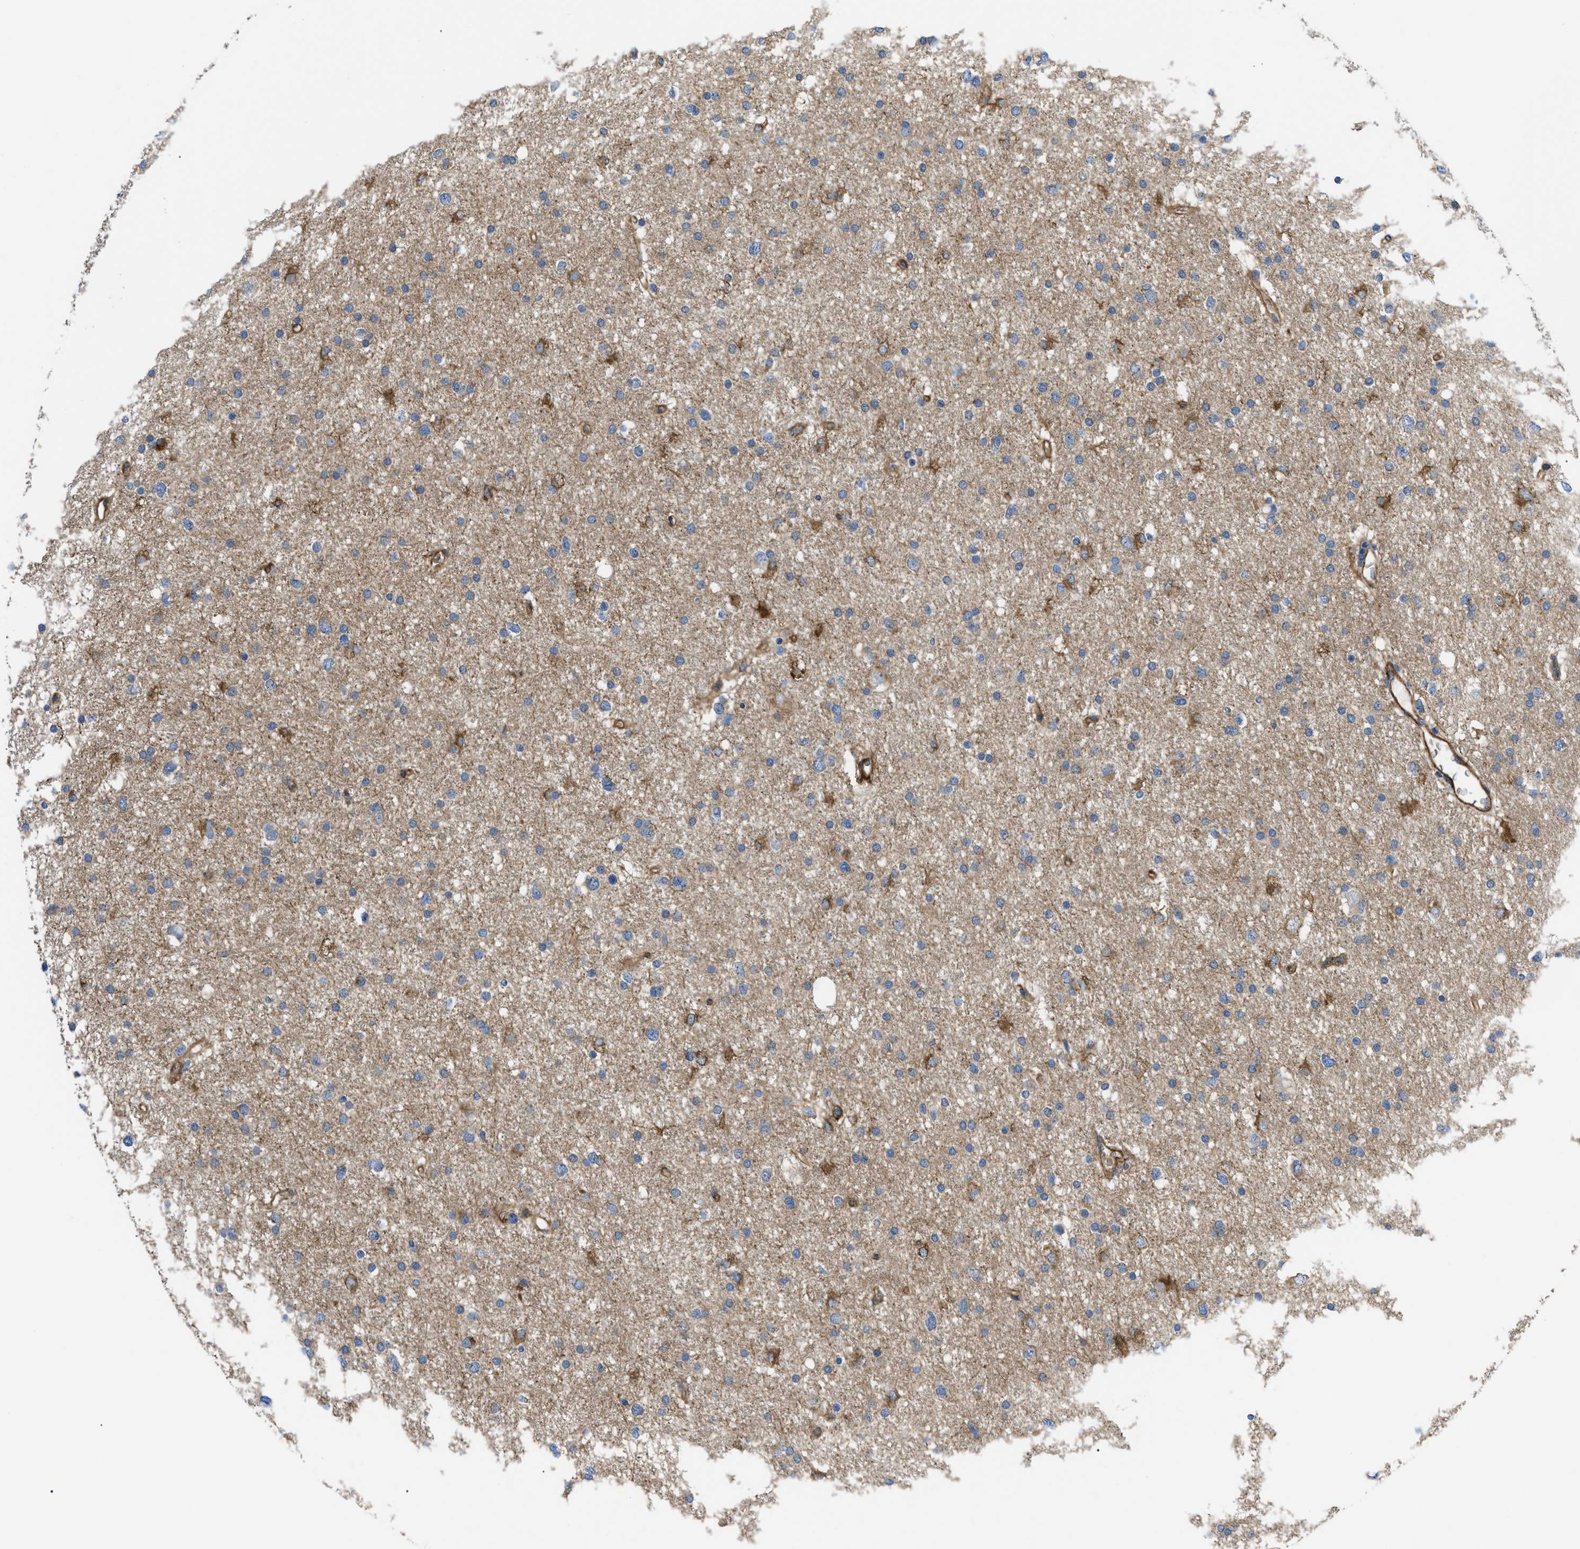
{"staining": {"intensity": "moderate", "quantity": "<25%", "location": "cytoplasmic/membranous"}, "tissue": "glioma", "cell_type": "Tumor cells", "image_type": "cancer", "snomed": [{"axis": "morphology", "description": "Glioma, malignant, Low grade"}, {"axis": "topography", "description": "Brain"}], "caption": "Brown immunohistochemical staining in glioma shows moderate cytoplasmic/membranous staining in approximately <25% of tumor cells. (Brightfield microscopy of DAB IHC at high magnification).", "gene": "MYO10", "patient": {"sex": "female", "age": 37}}